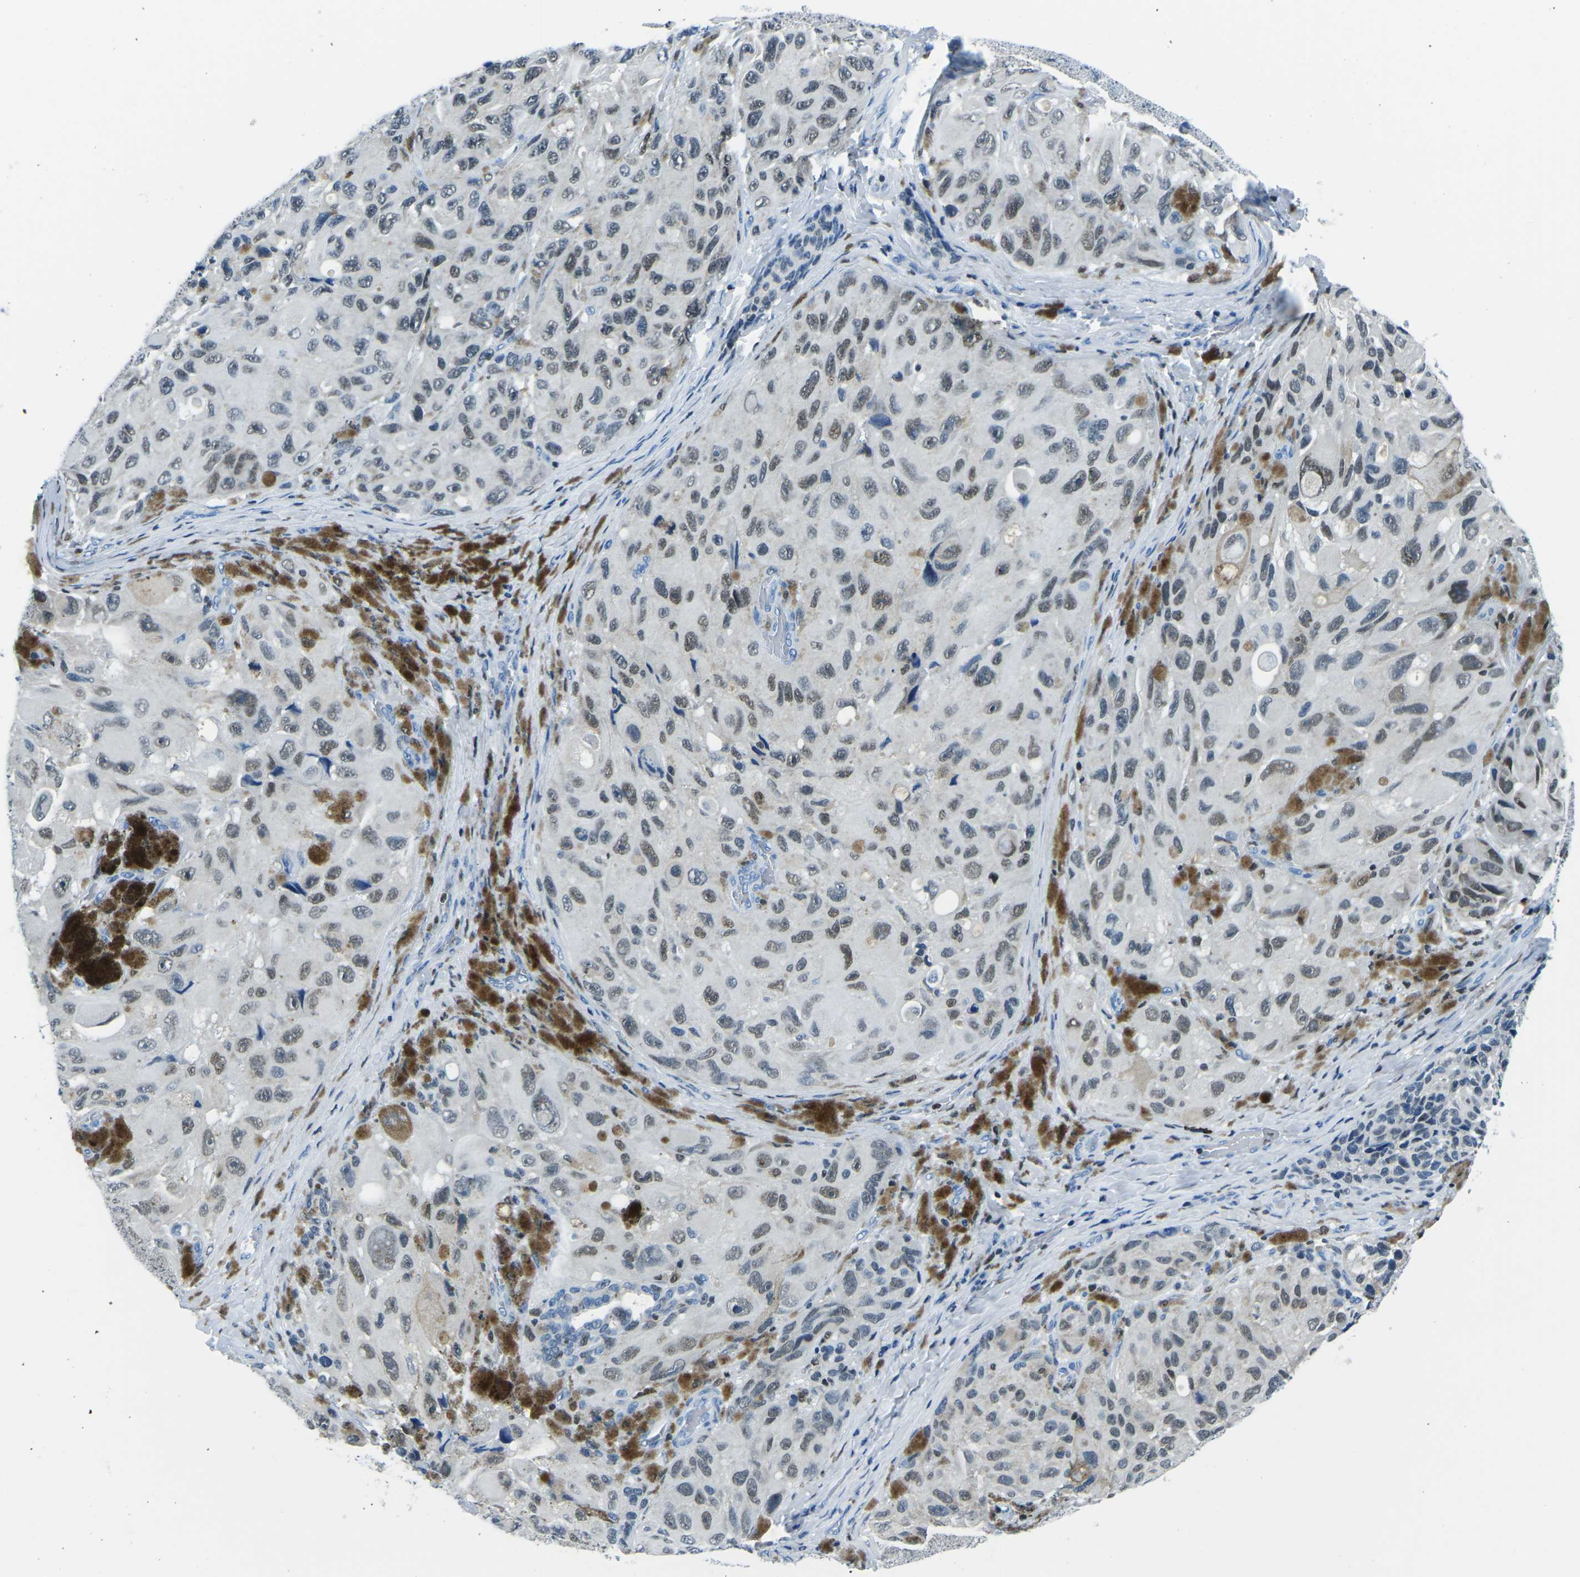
{"staining": {"intensity": "weak", "quantity": ">75%", "location": "nuclear"}, "tissue": "melanoma", "cell_type": "Tumor cells", "image_type": "cancer", "snomed": [{"axis": "morphology", "description": "Malignant melanoma, NOS"}, {"axis": "topography", "description": "Skin"}], "caption": "About >75% of tumor cells in melanoma demonstrate weak nuclear protein staining as visualized by brown immunohistochemical staining.", "gene": "CELF2", "patient": {"sex": "female", "age": 73}}